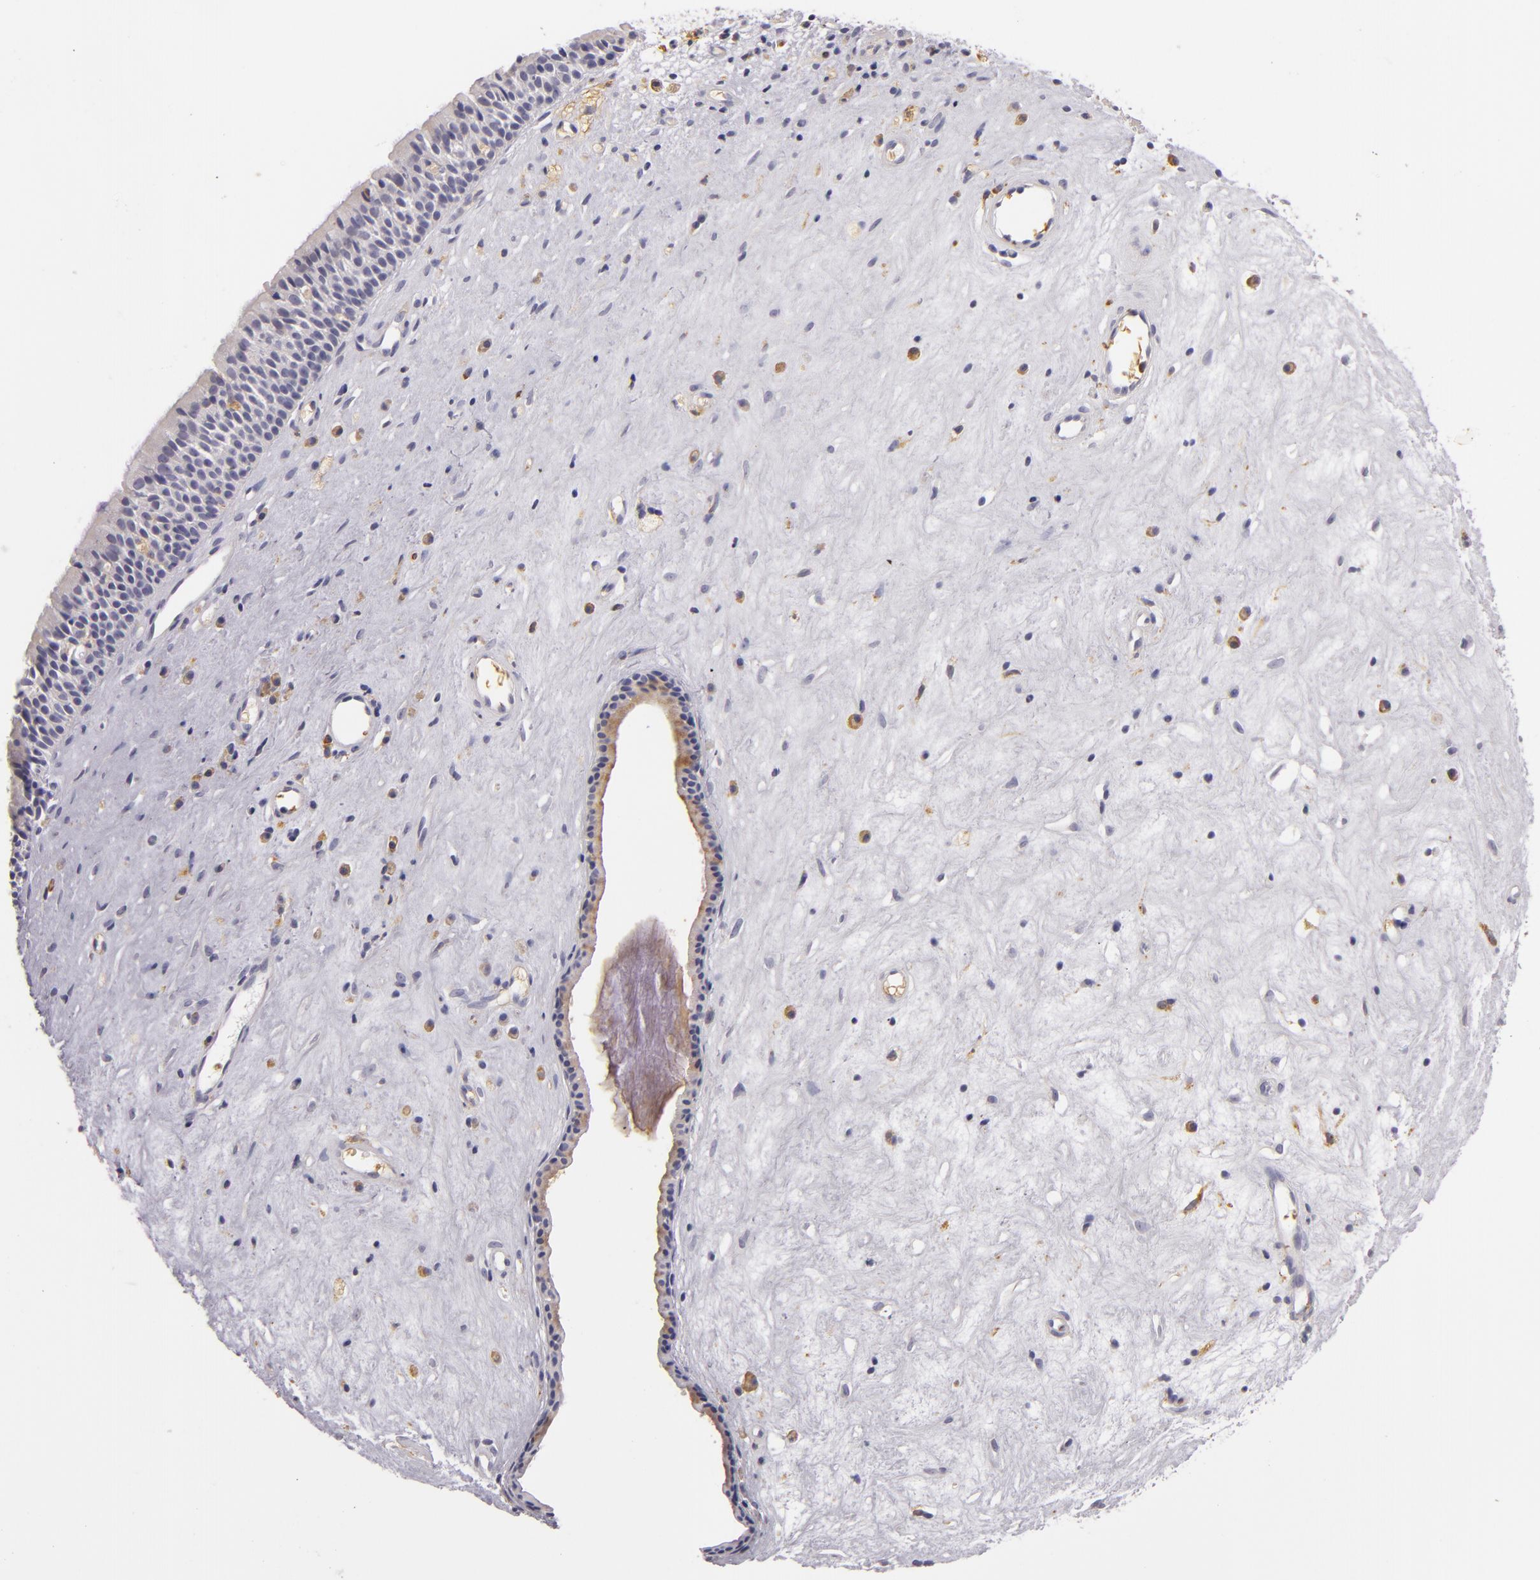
{"staining": {"intensity": "weak", "quantity": "25%-75%", "location": "cytoplasmic/membranous"}, "tissue": "nasopharynx", "cell_type": "Respiratory epithelial cells", "image_type": "normal", "snomed": [{"axis": "morphology", "description": "Normal tissue, NOS"}, {"axis": "topography", "description": "Nasopharynx"}], "caption": "Nasopharynx was stained to show a protein in brown. There is low levels of weak cytoplasmic/membranous staining in about 25%-75% of respiratory epithelial cells. The protein is shown in brown color, while the nuclei are stained blue.", "gene": "TLR8", "patient": {"sex": "female", "age": 78}}